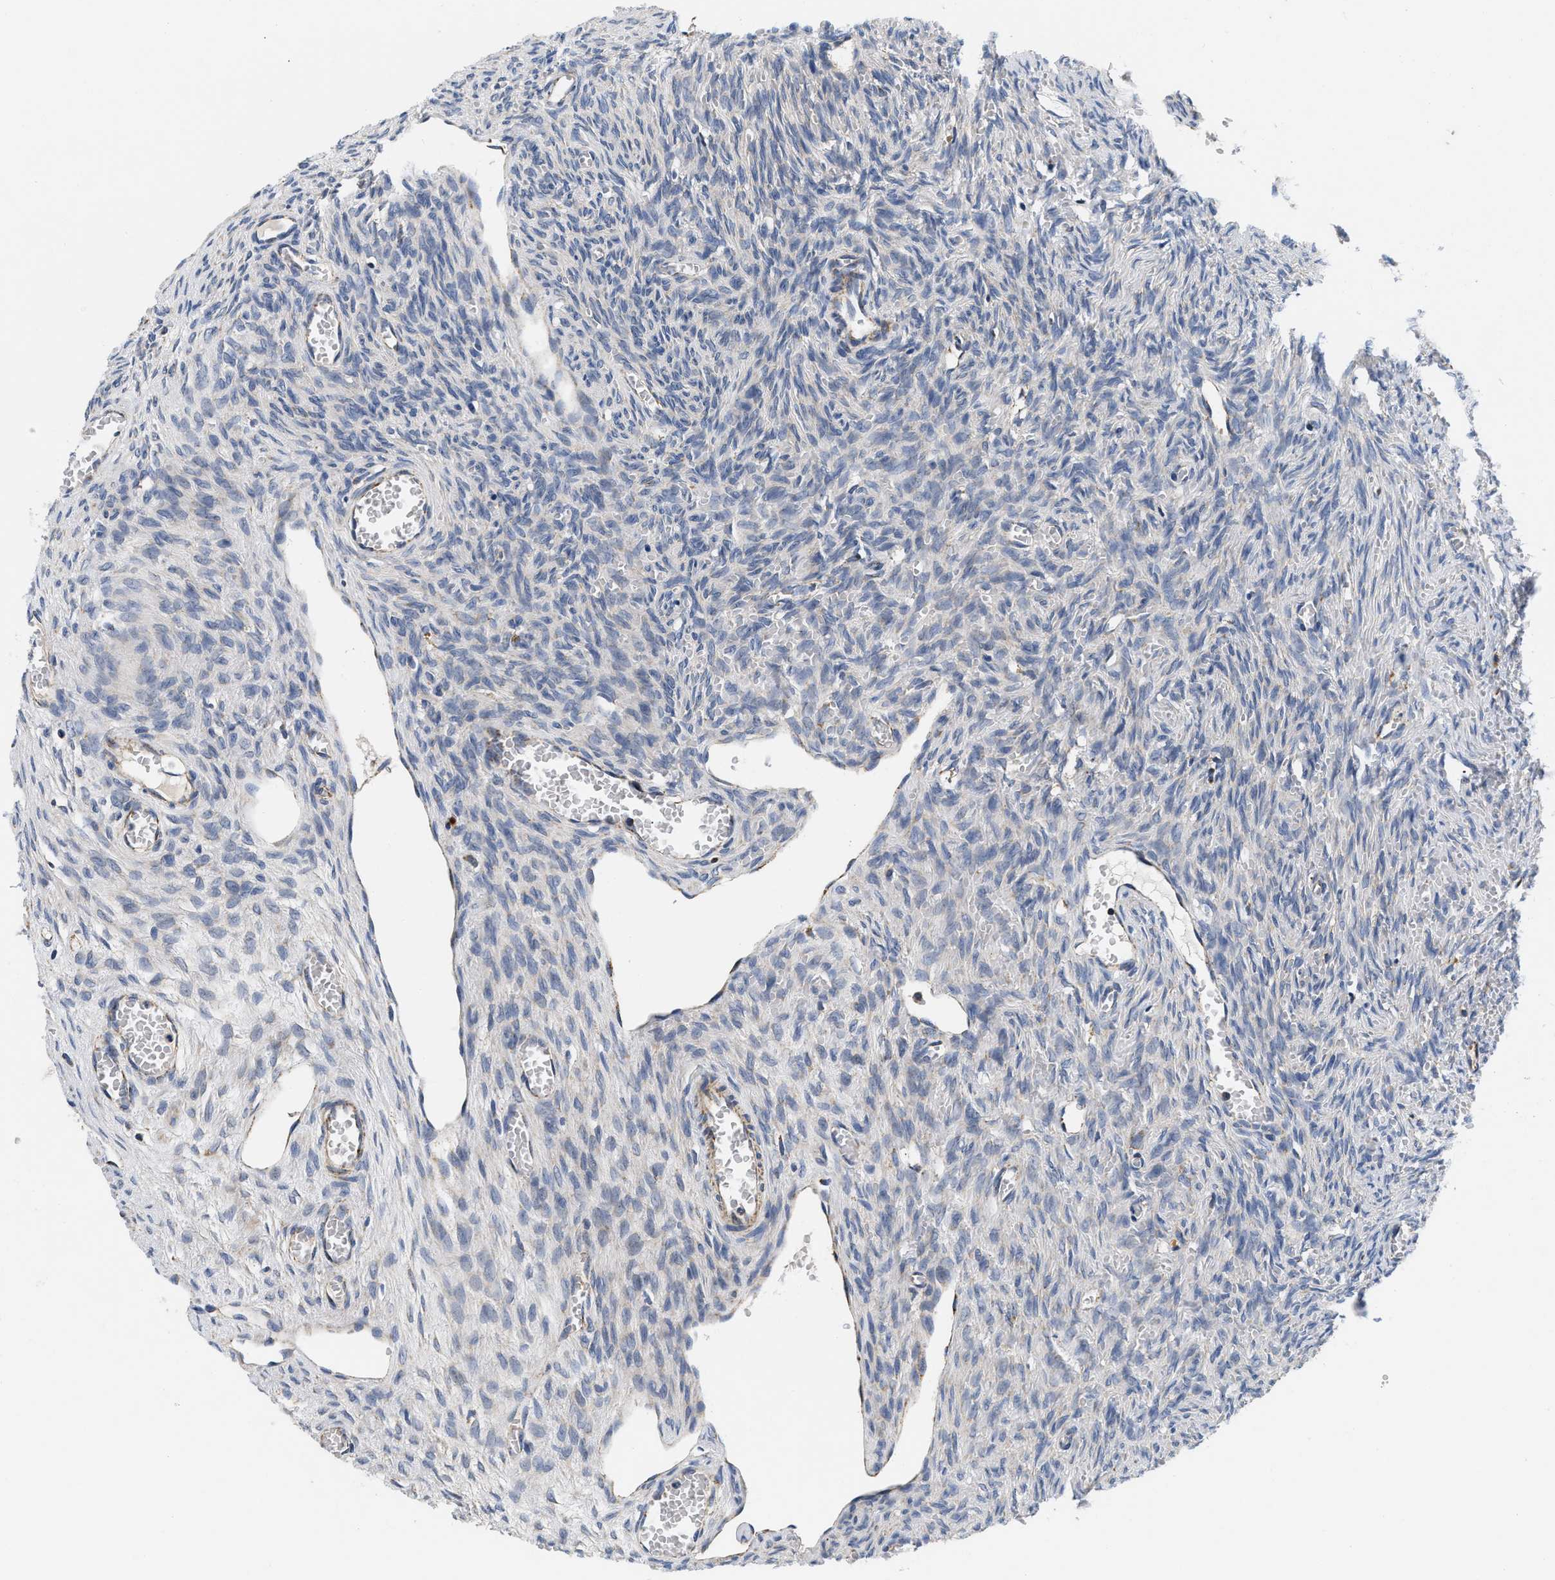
{"staining": {"intensity": "negative", "quantity": "none", "location": "none"}, "tissue": "ovary", "cell_type": "Ovarian stroma cells", "image_type": "normal", "snomed": [{"axis": "morphology", "description": "Normal tissue, NOS"}, {"axis": "topography", "description": "Ovary"}], "caption": "This is an IHC micrograph of unremarkable human ovary. There is no positivity in ovarian stroma cells.", "gene": "PDP1", "patient": {"sex": "female", "age": 27}}